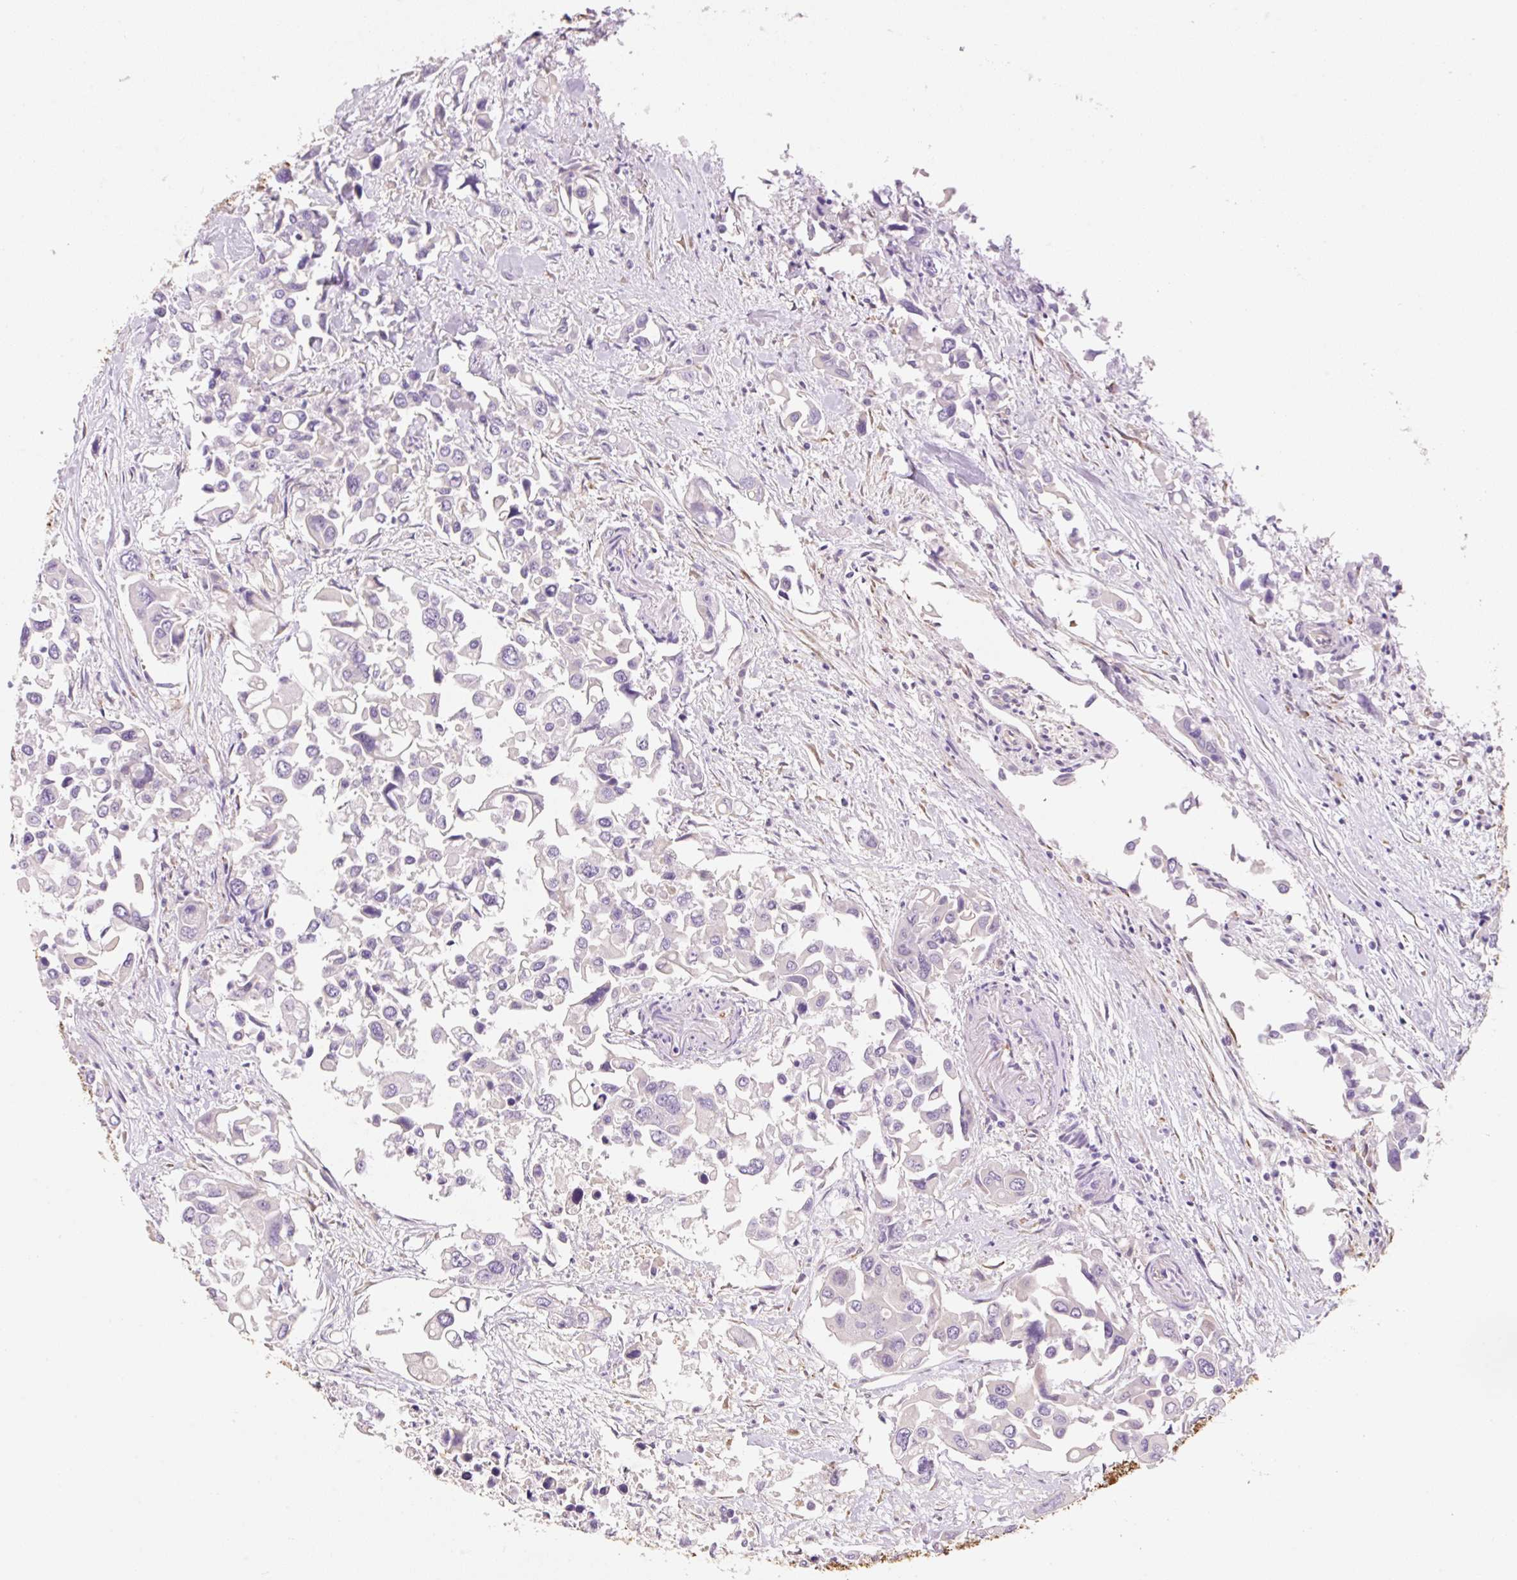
{"staining": {"intensity": "negative", "quantity": "none", "location": "none"}, "tissue": "colorectal cancer", "cell_type": "Tumor cells", "image_type": "cancer", "snomed": [{"axis": "morphology", "description": "Adenocarcinoma, NOS"}, {"axis": "topography", "description": "Colon"}], "caption": "Image shows no significant protein staining in tumor cells of adenocarcinoma (colorectal).", "gene": "FABP5", "patient": {"sex": "male", "age": 77}}